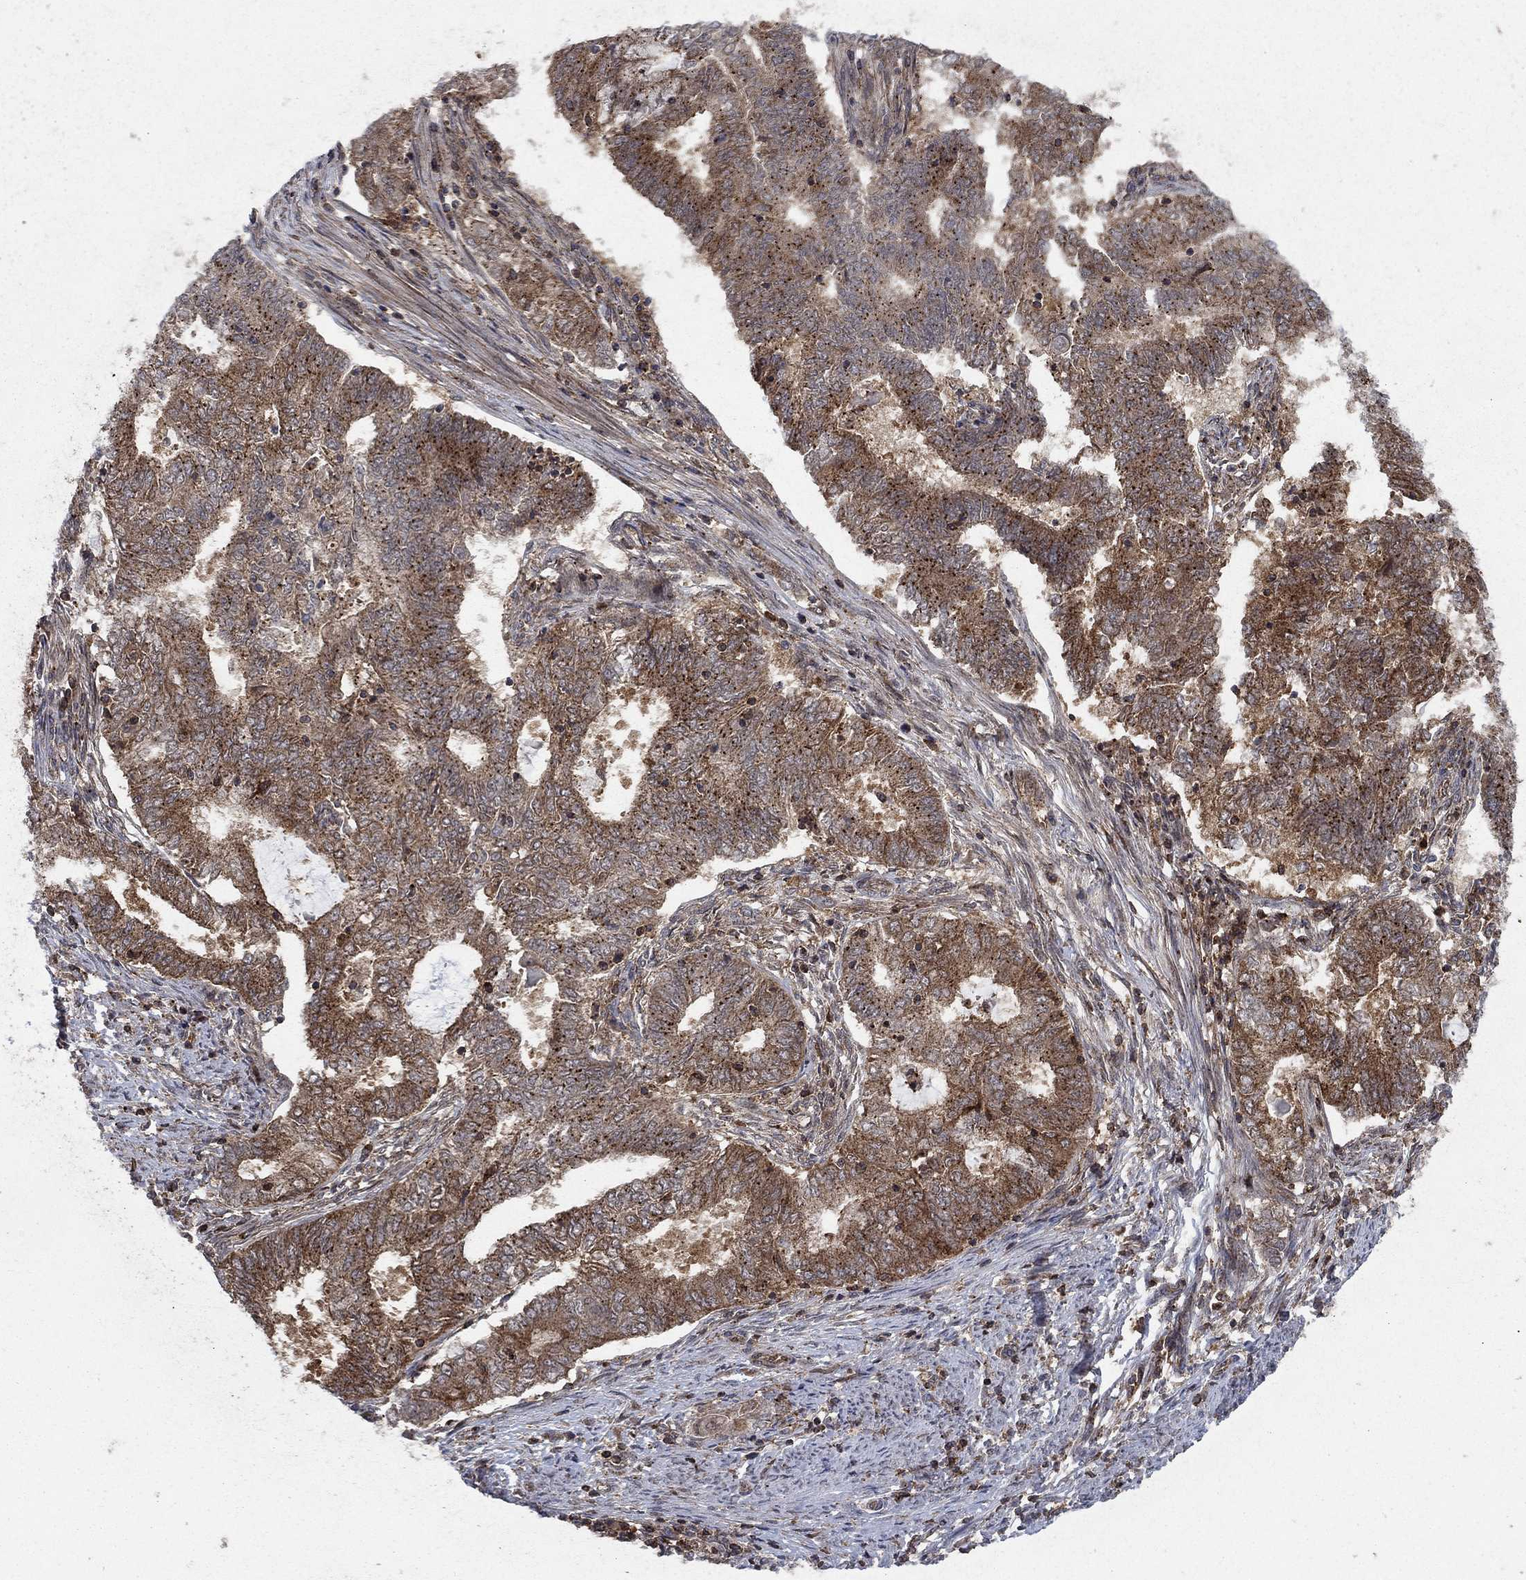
{"staining": {"intensity": "moderate", "quantity": "25%-75%", "location": "cytoplasmic/membranous"}, "tissue": "endometrial cancer", "cell_type": "Tumor cells", "image_type": "cancer", "snomed": [{"axis": "morphology", "description": "Adenocarcinoma, NOS"}, {"axis": "topography", "description": "Endometrium"}], "caption": "The micrograph displays staining of endometrial cancer (adenocarcinoma), revealing moderate cytoplasmic/membranous protein positivity (brown color) within tumor cells. Immunohistochemistry stains the protein of interest in brown and the nuclei are stained blue.", "gene": "IFI35", "patient": {"sex": "female", "age": 62}}